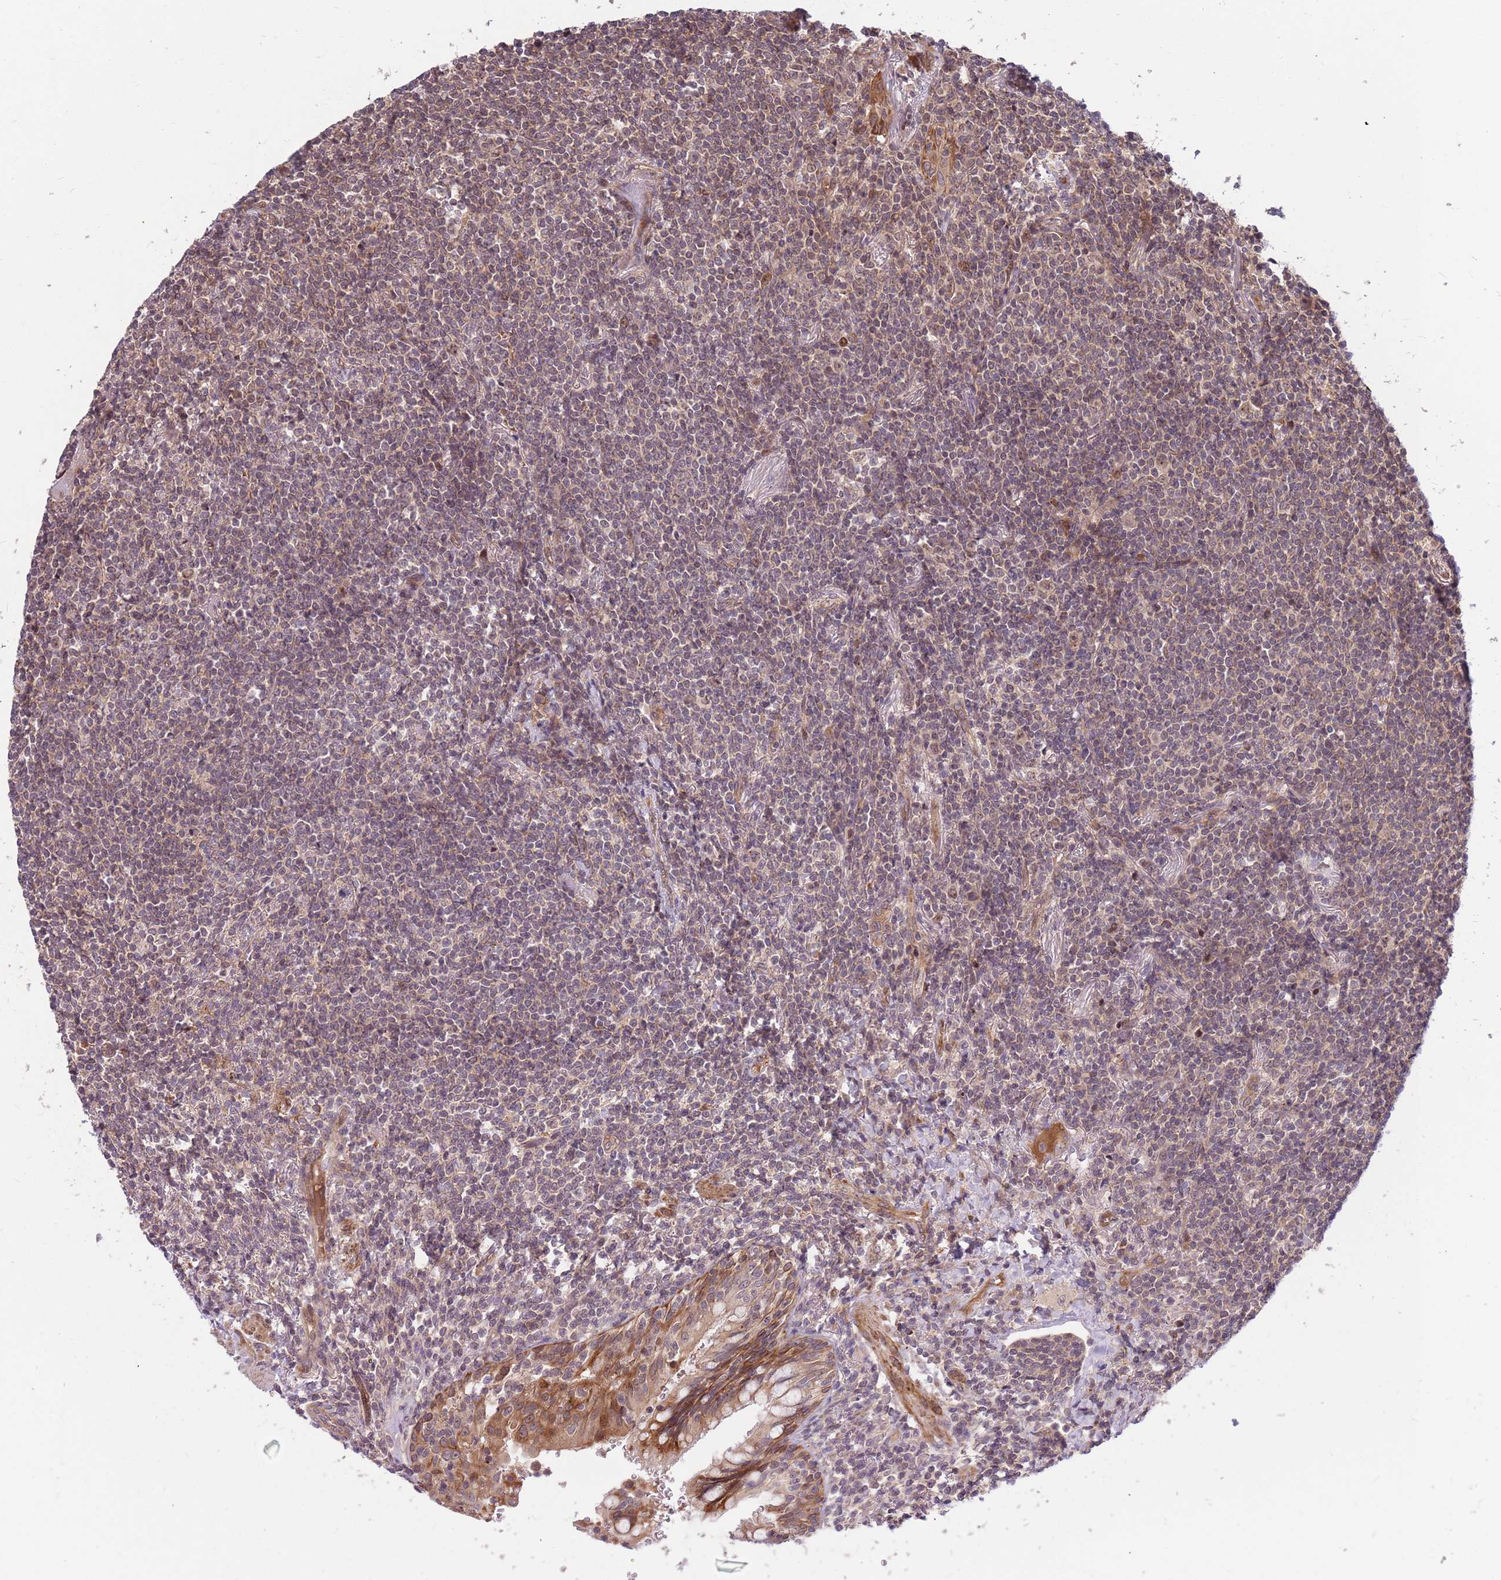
{"staining": {"intensity": "weak", "quantity": "25%-75%", "location": "nuclear"}, "tissue": "lymphoma", "cell_type": "Tumor cells", "image_type": "cancer", "snomed": [{"axis": "morphology", "description": "Malignant lymphoma, non-Hodgkin's type, Low grade"}, {"axis": "topography", "description": "Lung"}], "caption": "Human lymphoma stained with a protein marker reveals weak staining in tumor cells.", "gene": "HAUS3", "patient": {"sex": "female", "age": 71}}